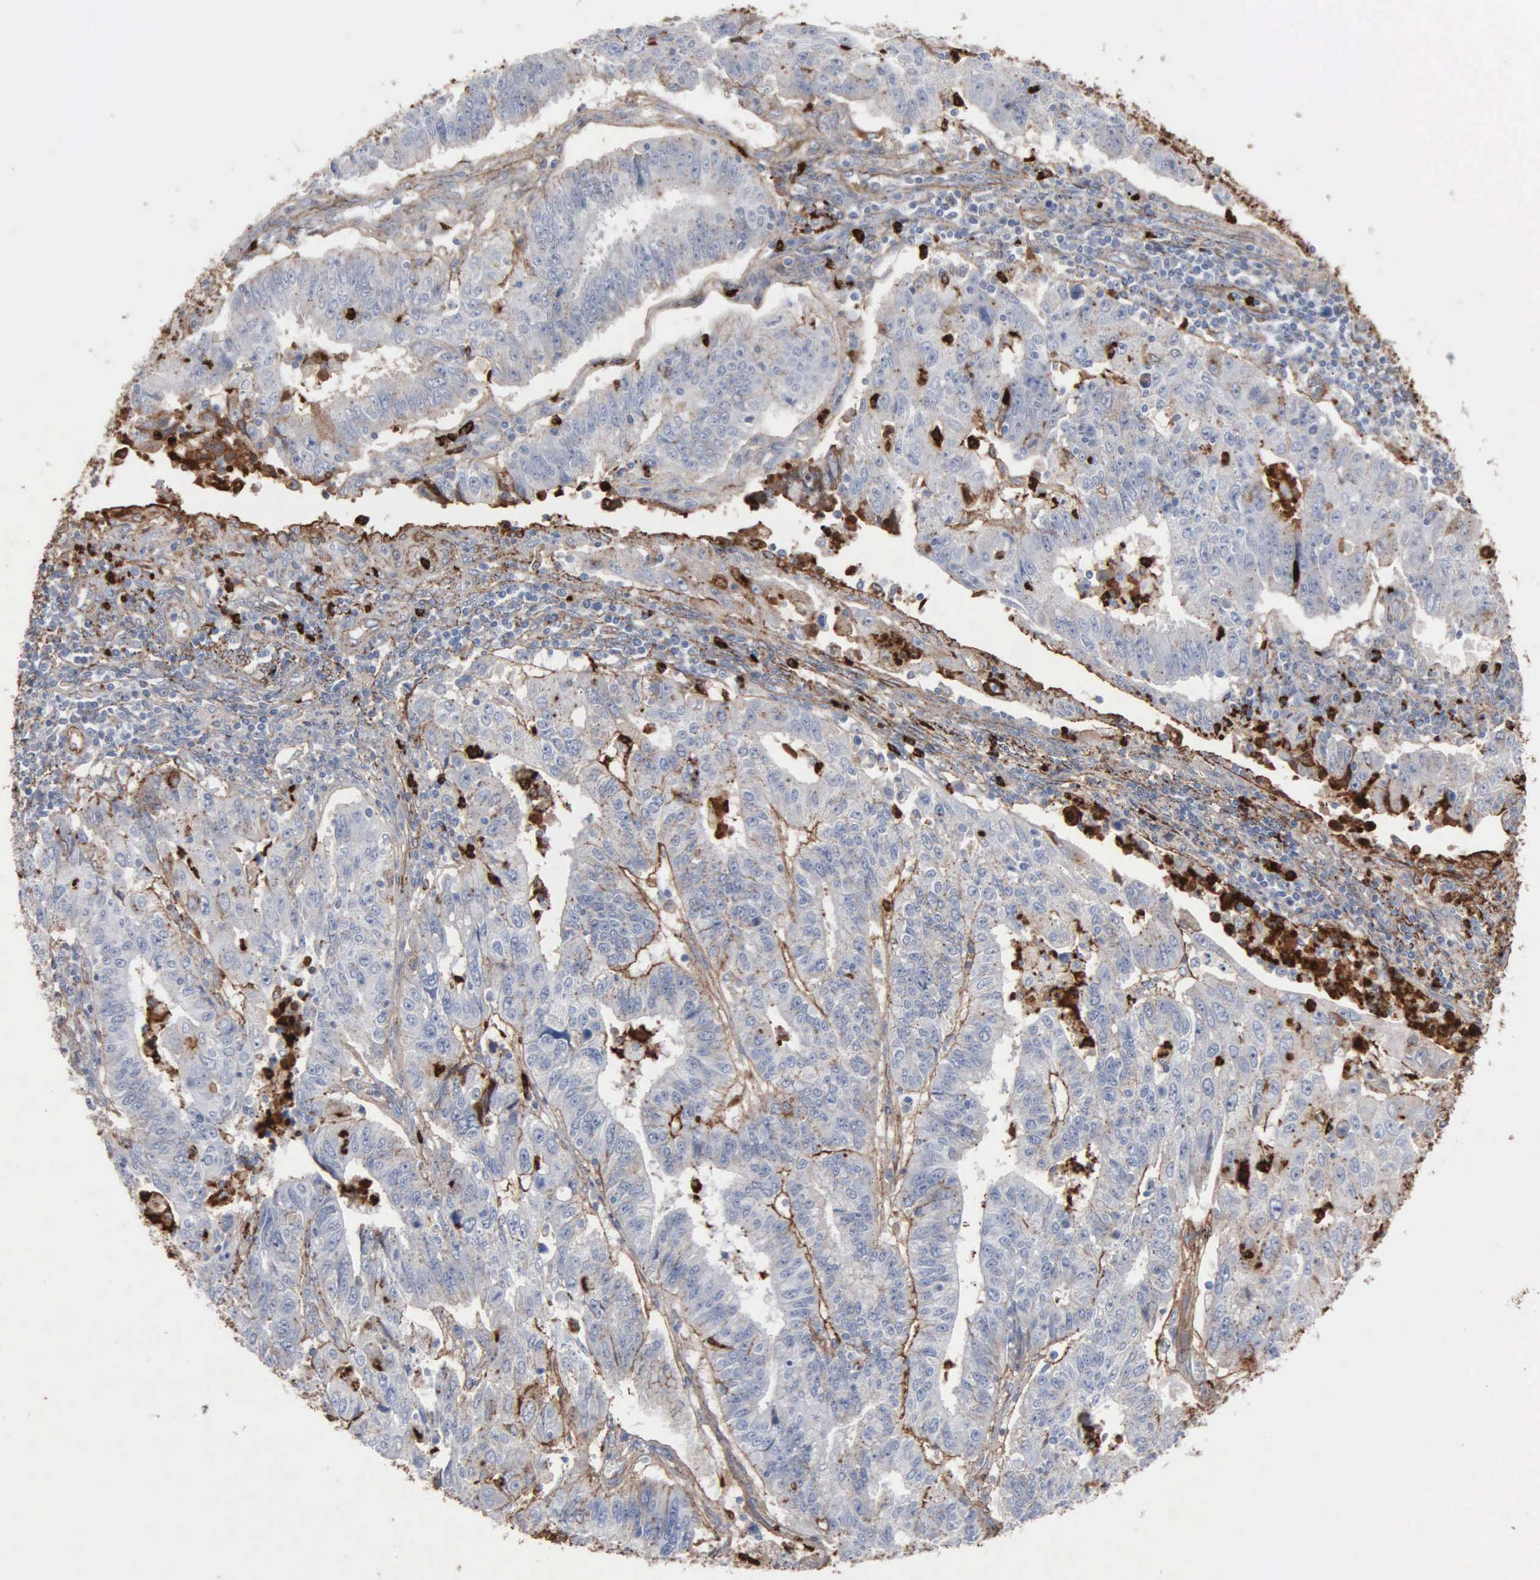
{"staining": {"intensity": "weak", "quantity": "25%-75%", "location": "cytoplasmic/membranous"}, "tissue": "endometrial cancer", "cell_type": "Tumor cells", "image_type": "cancer", "snomed": [{"axis": "morphology", "description": "Adenocarcinoma, NOS"}, {"axis": "topography", "description": "Endometrium"}], "caption": "Immunohistochemical staining of endometrial cancer (adenocarcinoma) demonstrates low levels of weak cytoplasmic/membranous staining in about 25%-75% of tumor cells.", "gene": "FN1", "patient": {"sex": "female", "age": 42}}